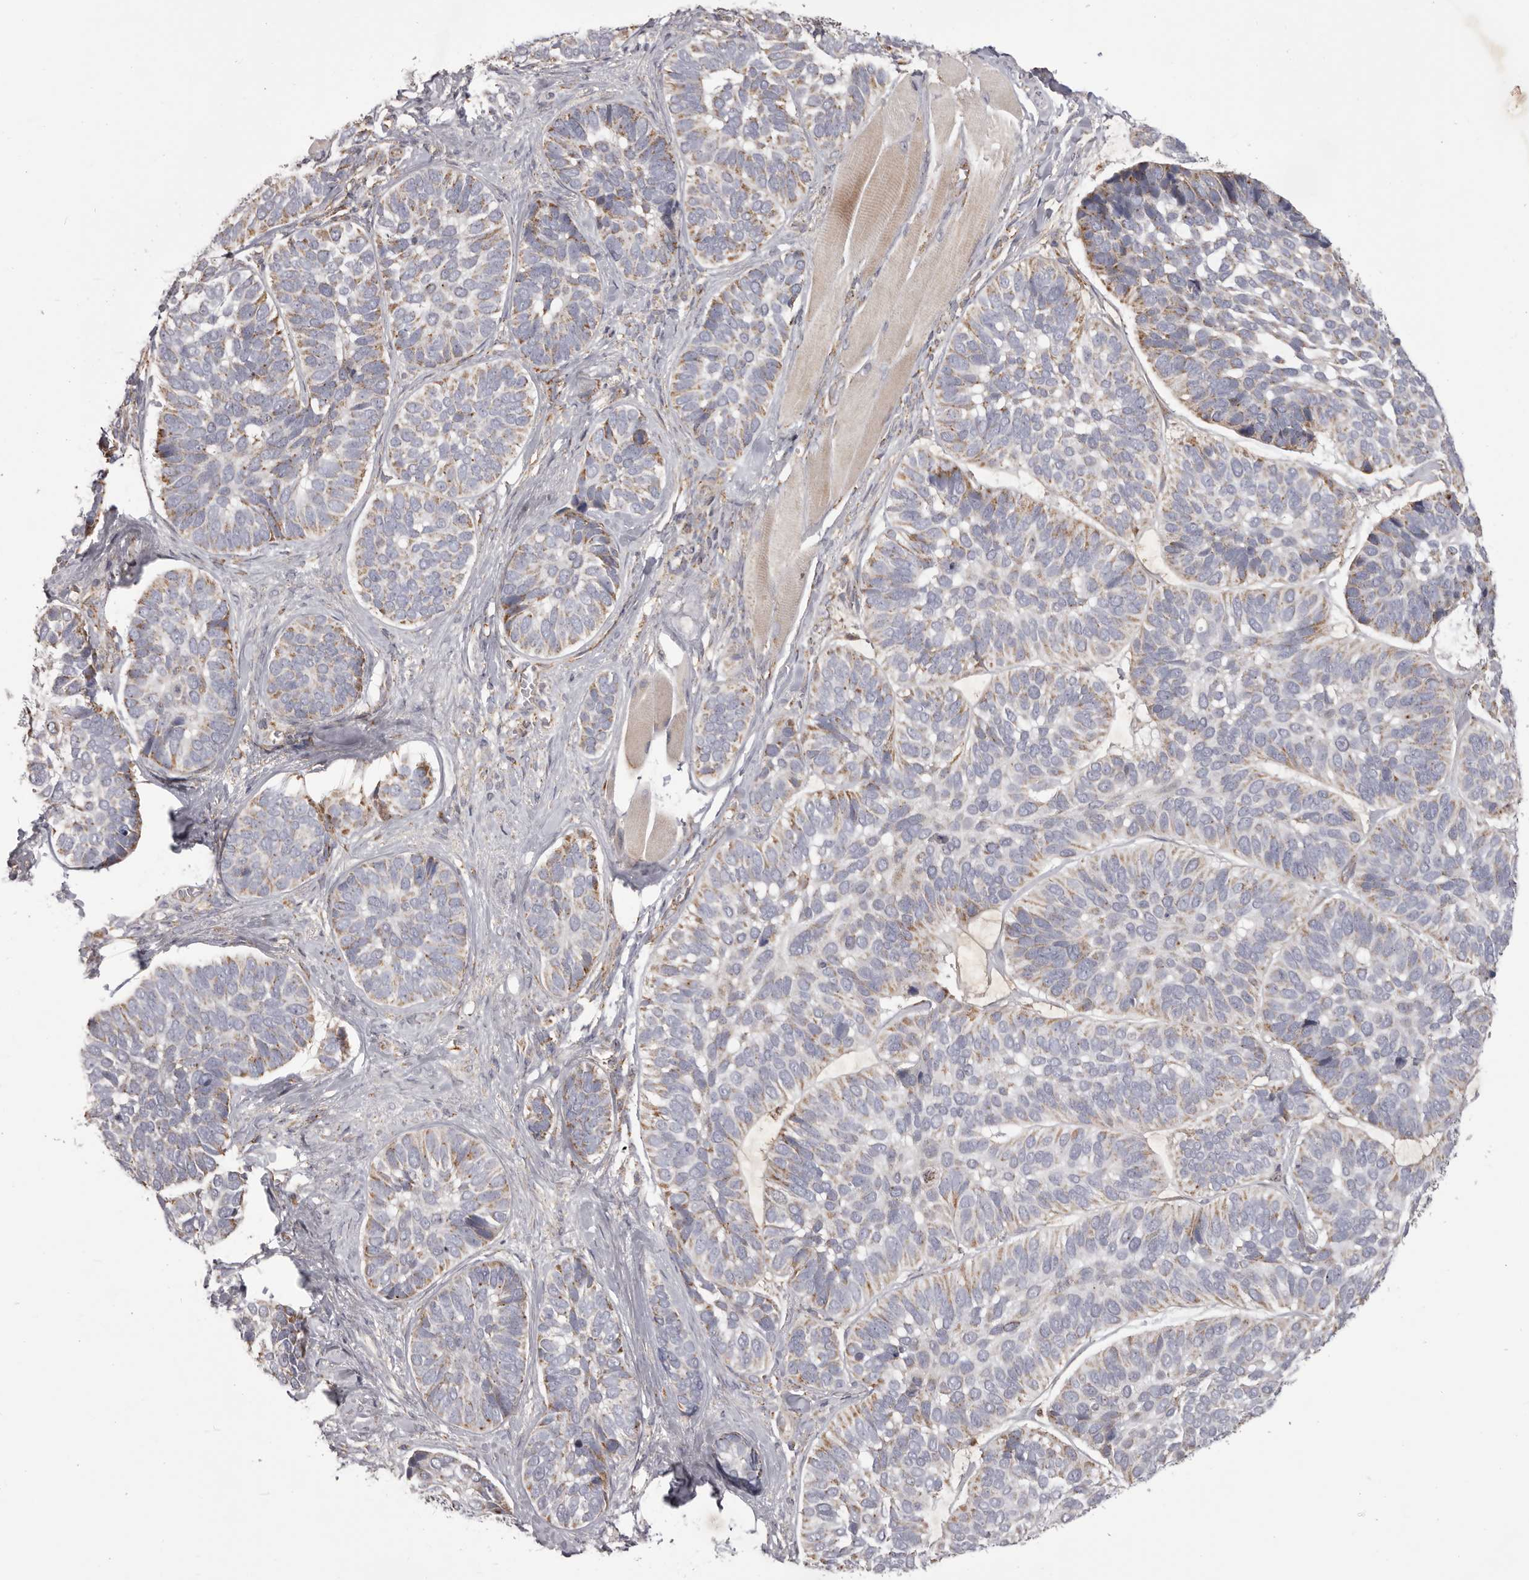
{"staining": {"intensity": "weak", "quantity": "25%-75%", "location": "cytoplasmic/membranous"}, "tissue": "skin cancer", "cell_type": "Tumor cells", "image_type": "cancer", "snomed": [{"axis": "morphology", "description": "Basal cell carcinoma"}, {"axis": "topography", "description": "Skin"}], "caption": "This micrograph exhibits basal cell carcinoma (skin) stained with immunohistochemistry (IHC) to label a protein in brown. The cytoplasmic/membranous of tumor cells show weak positivity for the protein. Nuclei are counter-stained blue.", "gene": "CHRM2", "patient": {"sex": "male", "age": 62}}